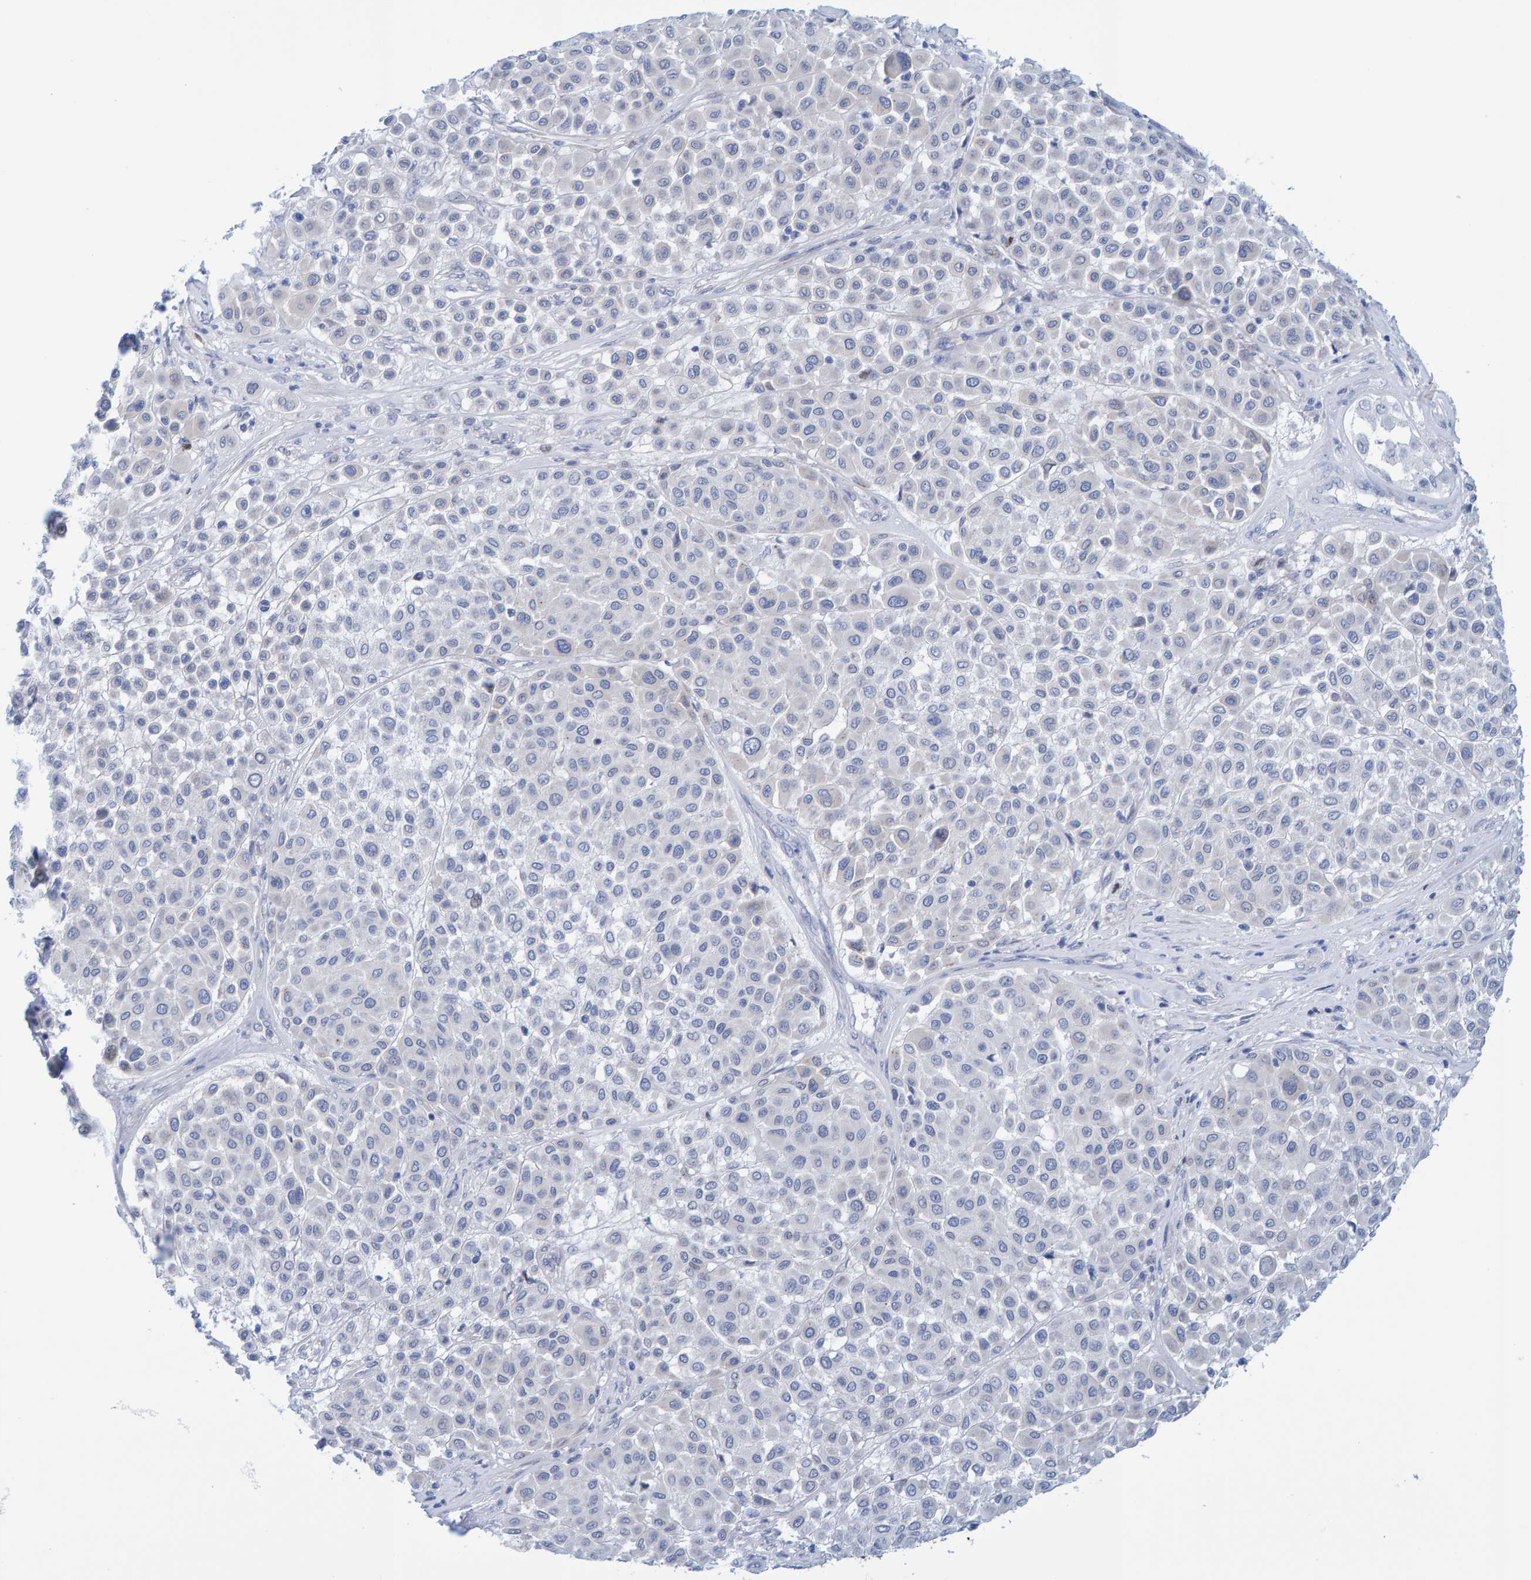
{"staining": {"intensity": "negative", "quantity": "none", "location": "none"}, "tissue": "melanoma", "cell_type": "Tumor cells", "image_type": "cancer", "snomed": [{"axis": "morphology", "description": "Malignant melanoma, Metastatic site"}, {"axis": "topography", "description": "Soft tissue"}], "caption": "An immunohistochemistry (IHC) micrograph of malignant melanoma (metastatic site) is shown. There is no staining in tumor cells of malignant melanoma (metastatic site). (IHC, brightfield microscopy, high magnification).", "gene": "JAKMIP3", "patient": {"sex": "male", "age": 41}}